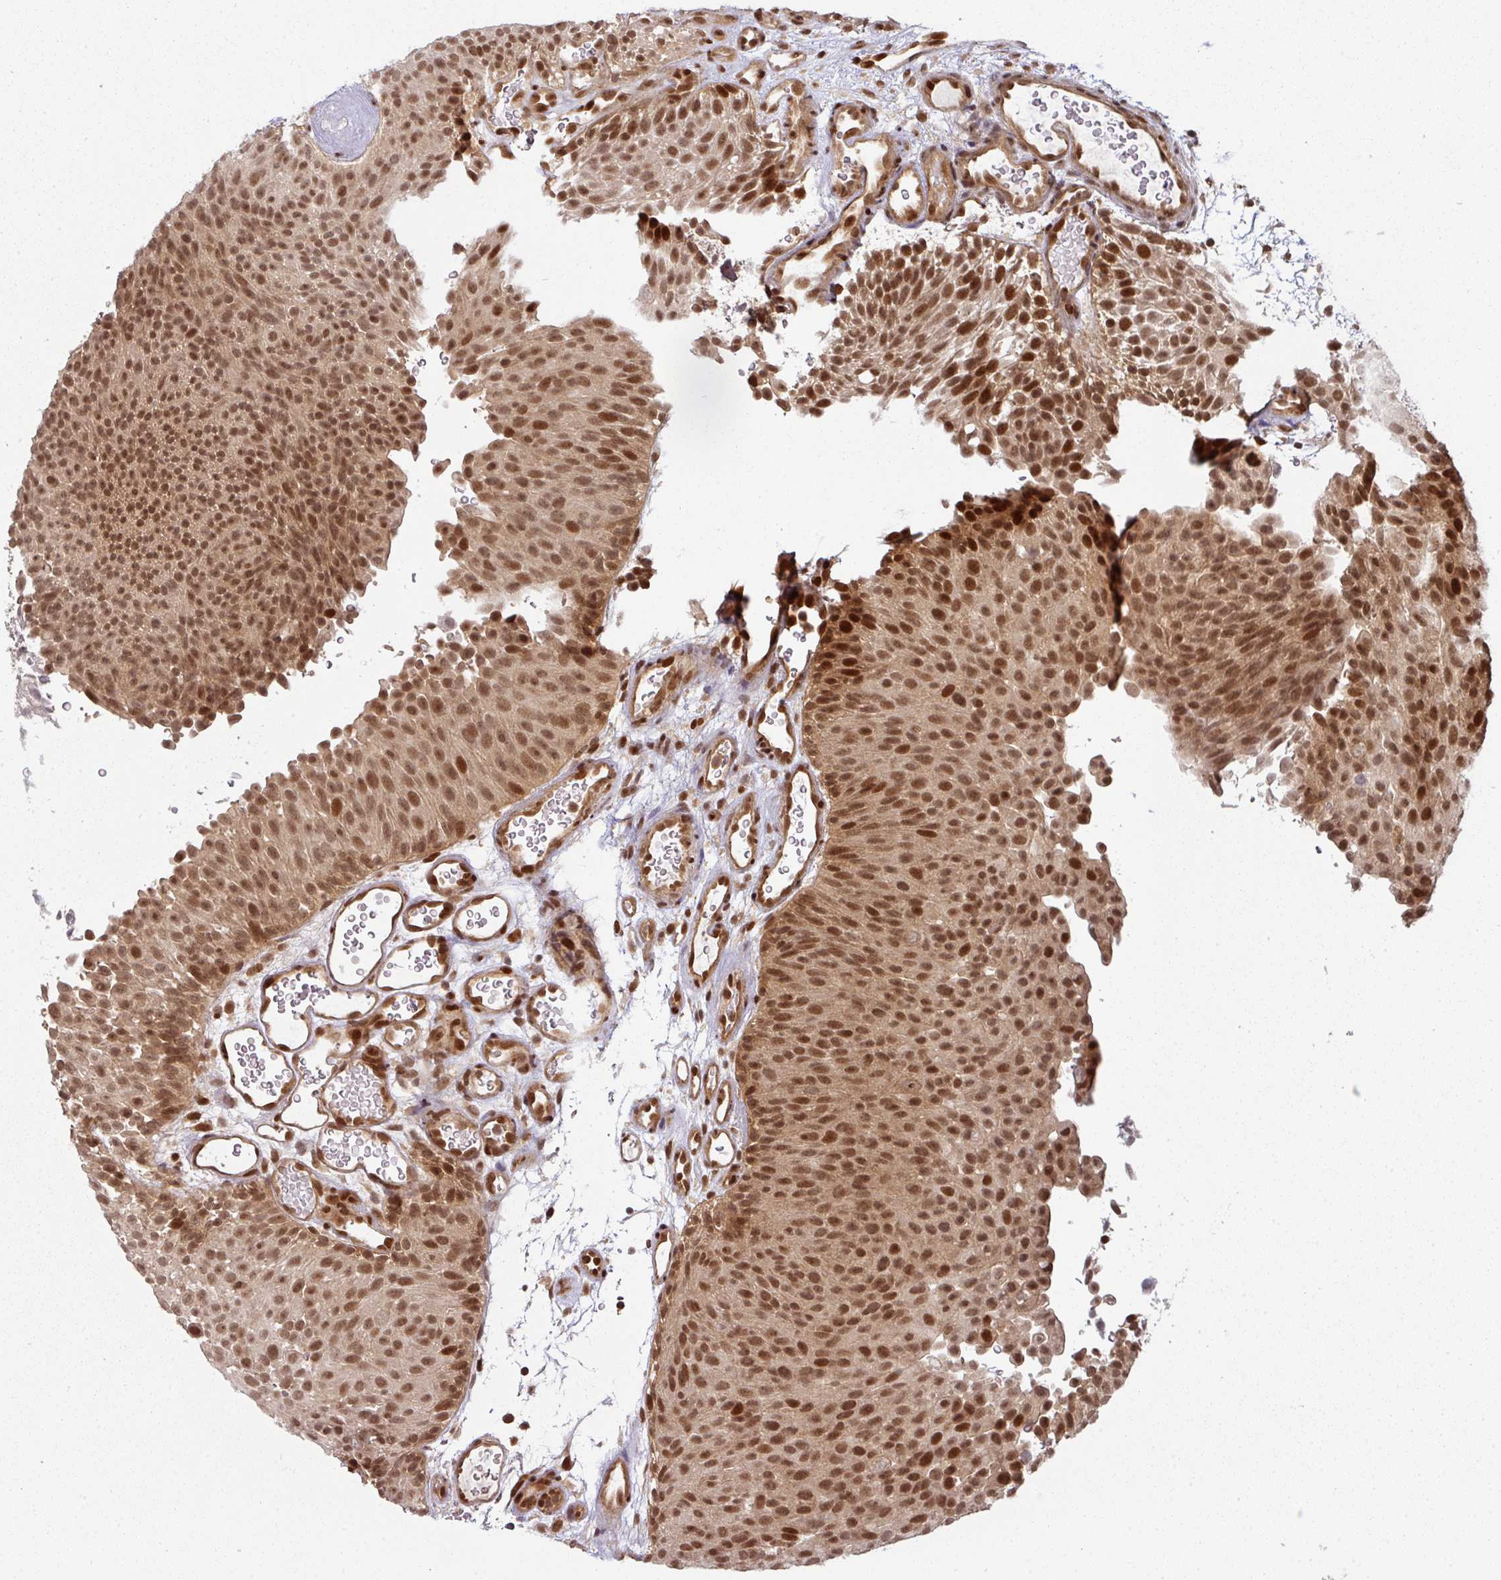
{"staining": {"intensity": "moderate", "quantity": ">75%", "location": "nuclear"}, "tissue": "urothelial cancer", "cell_type": "Tumor cells", "image_type": "cancer", "snomed": [{"axis": "morphology", "description": "Urothelial carcinoma, Low grade"}, {"axis": "topography", "description": "Urinary bladder"}], "caption": "Tumor cells exhibit medium levels of moderate nuclear expression in approximately >75% of cells in human urothelial cancer.", "gene": "SIK3", "patient": {"sex": "male", "age": 78}}